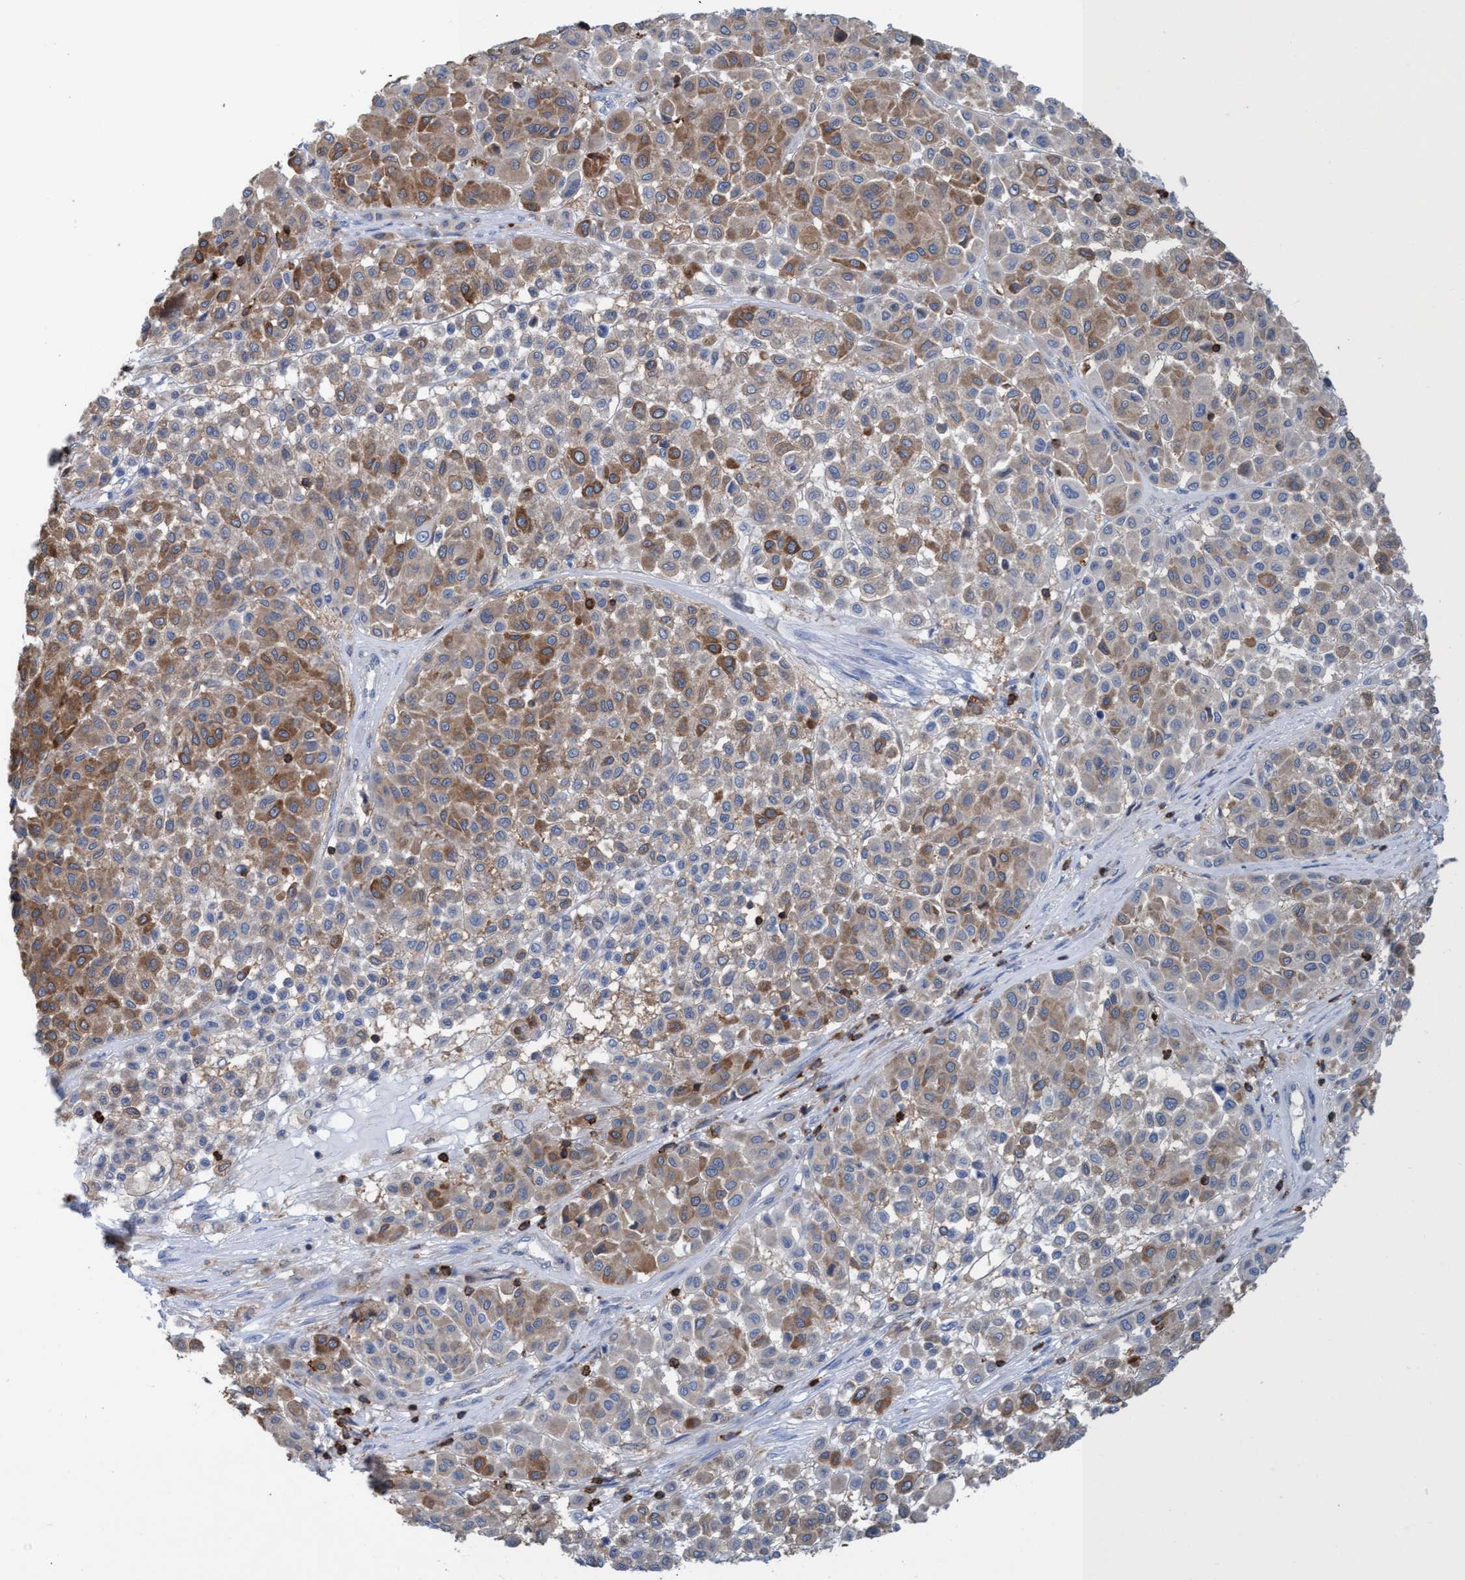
{"staining": {"intensity": "moderate", "quantity": ">75%", "location": "cytoplasmic/membranous"}, "tissue": "melanoma", "cell_type": "Tumor cells", "image_type": "cancer", "snomed": [{"axis": "morphology", "description": "Malignant melanoma, Metastatic site"}, {"axis": "topography", "description": "Soft tissue"}], "caption": "High-power microscopy captured an IHC micrograph of melanoma, revealing moderate cytoplasmic/membranous expression in about >75% of tumor cells. (Stains: DAB (3,3'-diaminobenzidine) in brown, nuclei in blue, Microscopy: brightfield microscopy at high magnification).", "gene": "EZR", "patient": {"sex": "male", "age": 41}}